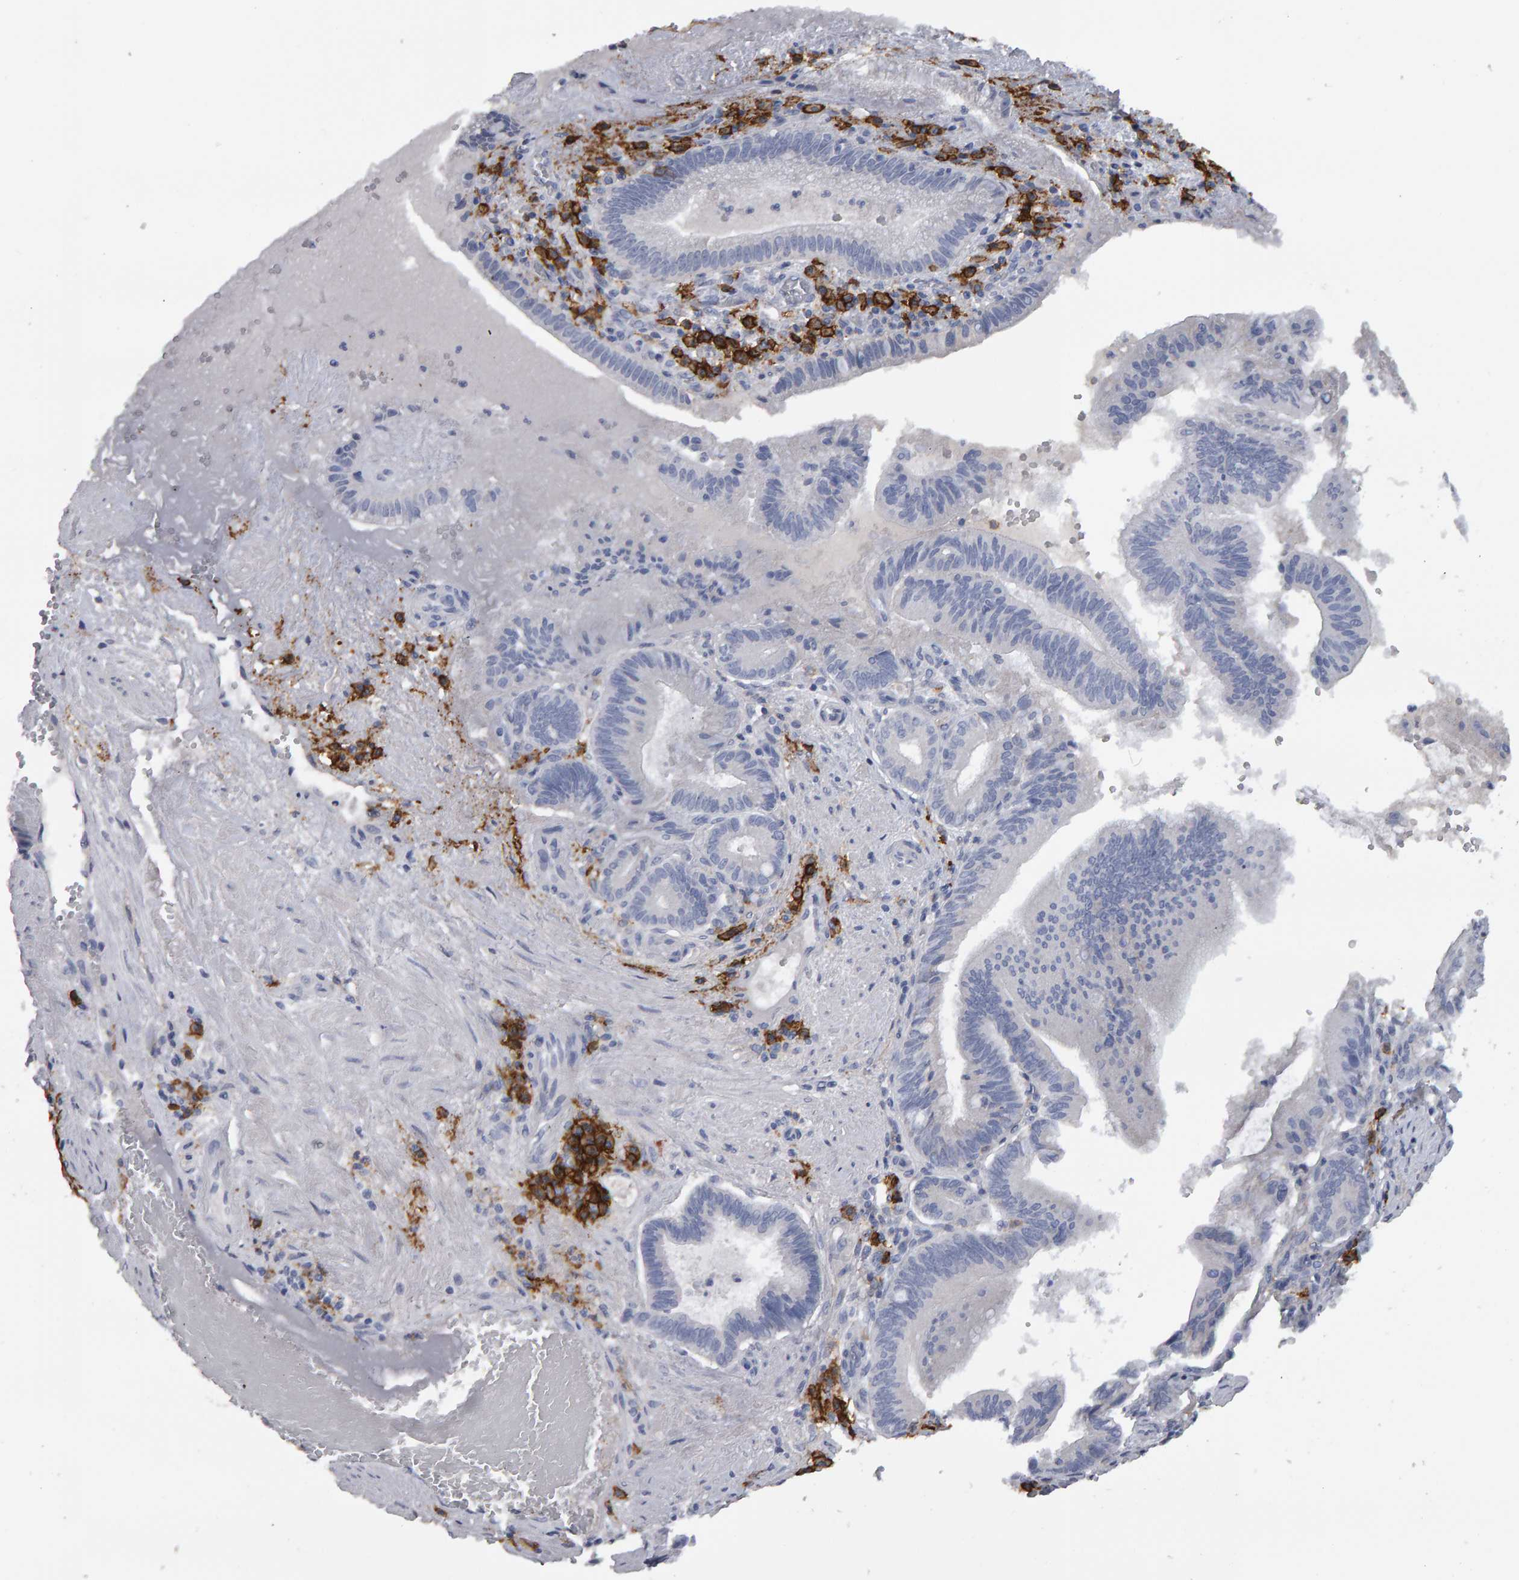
{"staining": {"intensity": "negative", "quantity": "none", "location": "none"}, "tissue": "pancreatic cancer", "cell_type": "Tumor cells", "image_type": "cancer", "snomed": [{"axis": "morphology", "description": "Adenocarcinoma, NOS"}, {"axis": "topography", "description": "Pancreas"}], "caption": "Tumor cells are negative for brown protein staining in adenocarcinoma (pancreatic).", "gene": "CD38", "patient": {"sex": "male", "age": 82}}